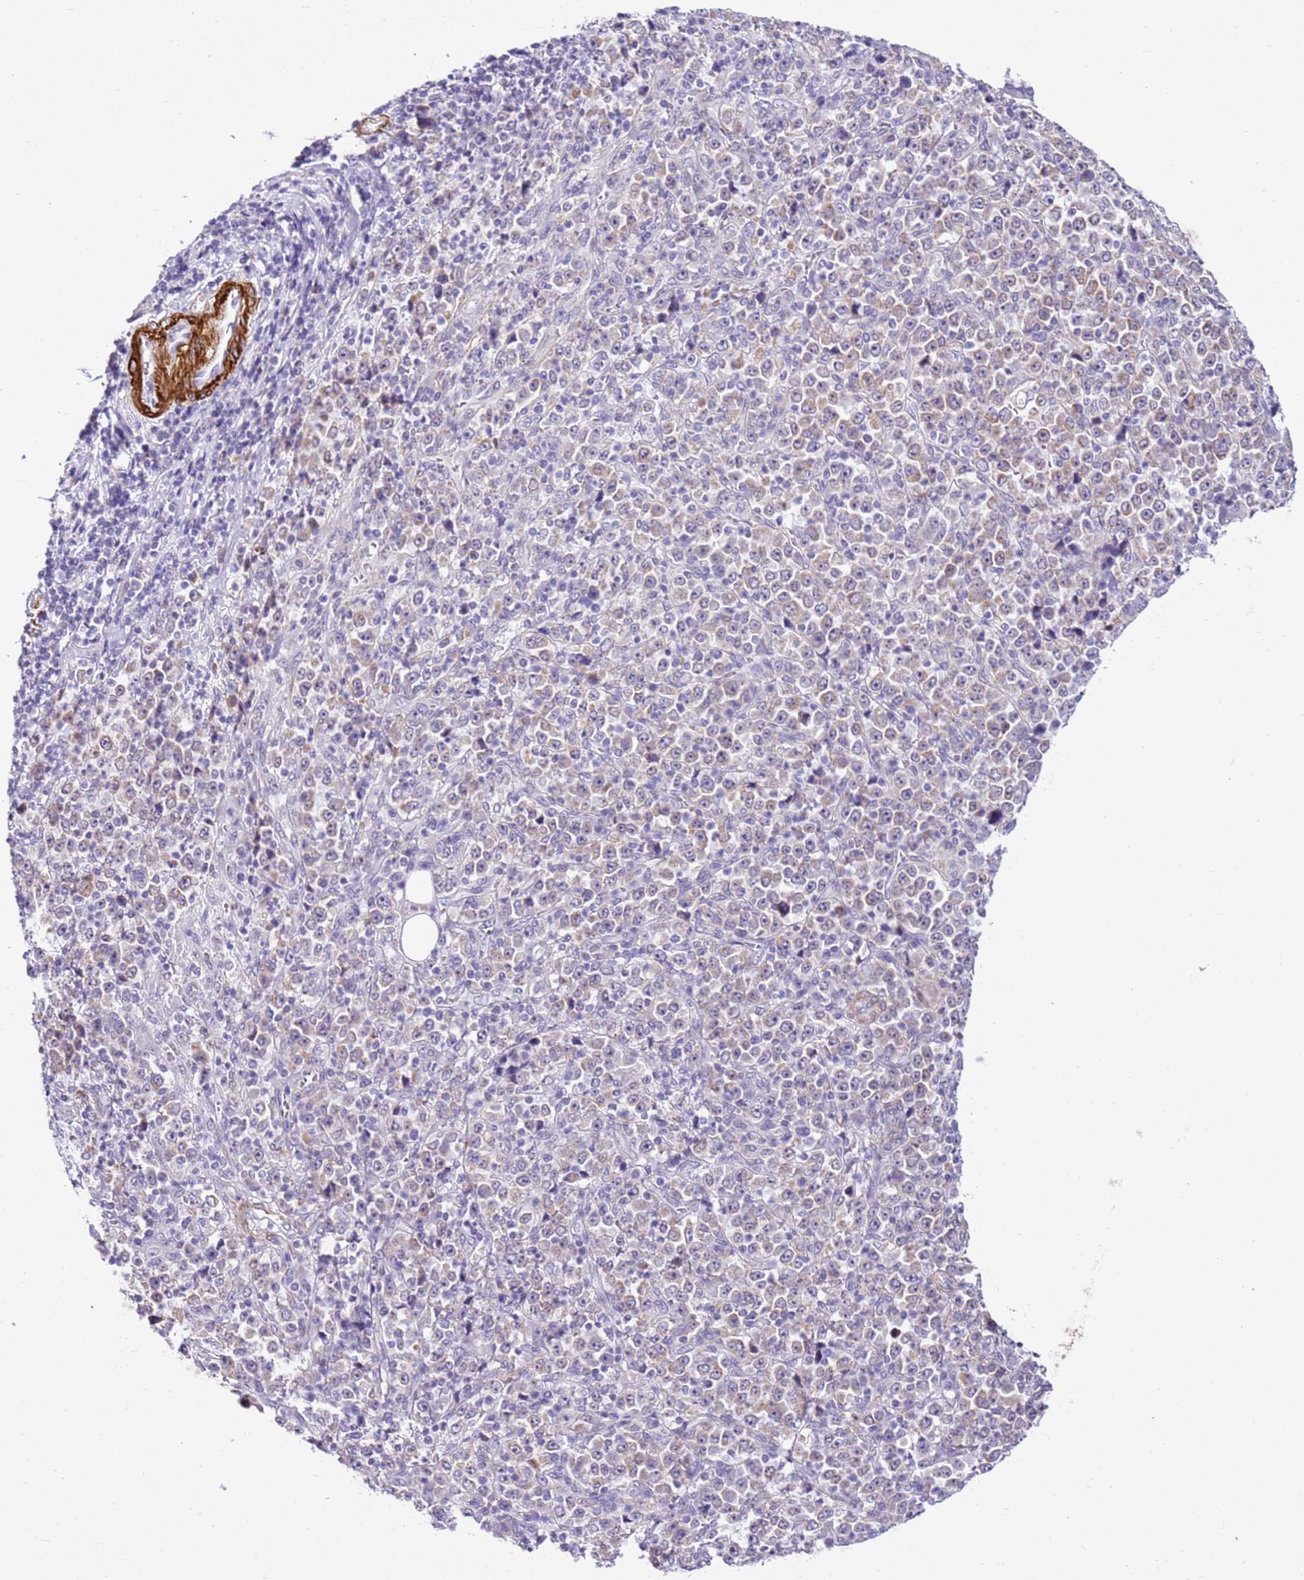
{"staining": {"intensity": "weak", "quantity": "<25%", "location": "cytoplasmic/membranous"}, "tissue": "stomach cancer", "cell_type": "Tumor cells", "image_type": "cancer", "snomed": [{"axis": "morphology", "description": "Normal tissue, NOS"}, {"axis": "morphology", "description": "Adenocarcinoma, NOS"}, {"axis": "topography", "description": "Stomach, upper"}, {"axis": "topography", "description": "Stomach"}], "caption": "Tumor cells are negative for protein expression in human stomach cancer.", "gene": "SMIM4", "patient": {"sex": "male", "age": 59}}